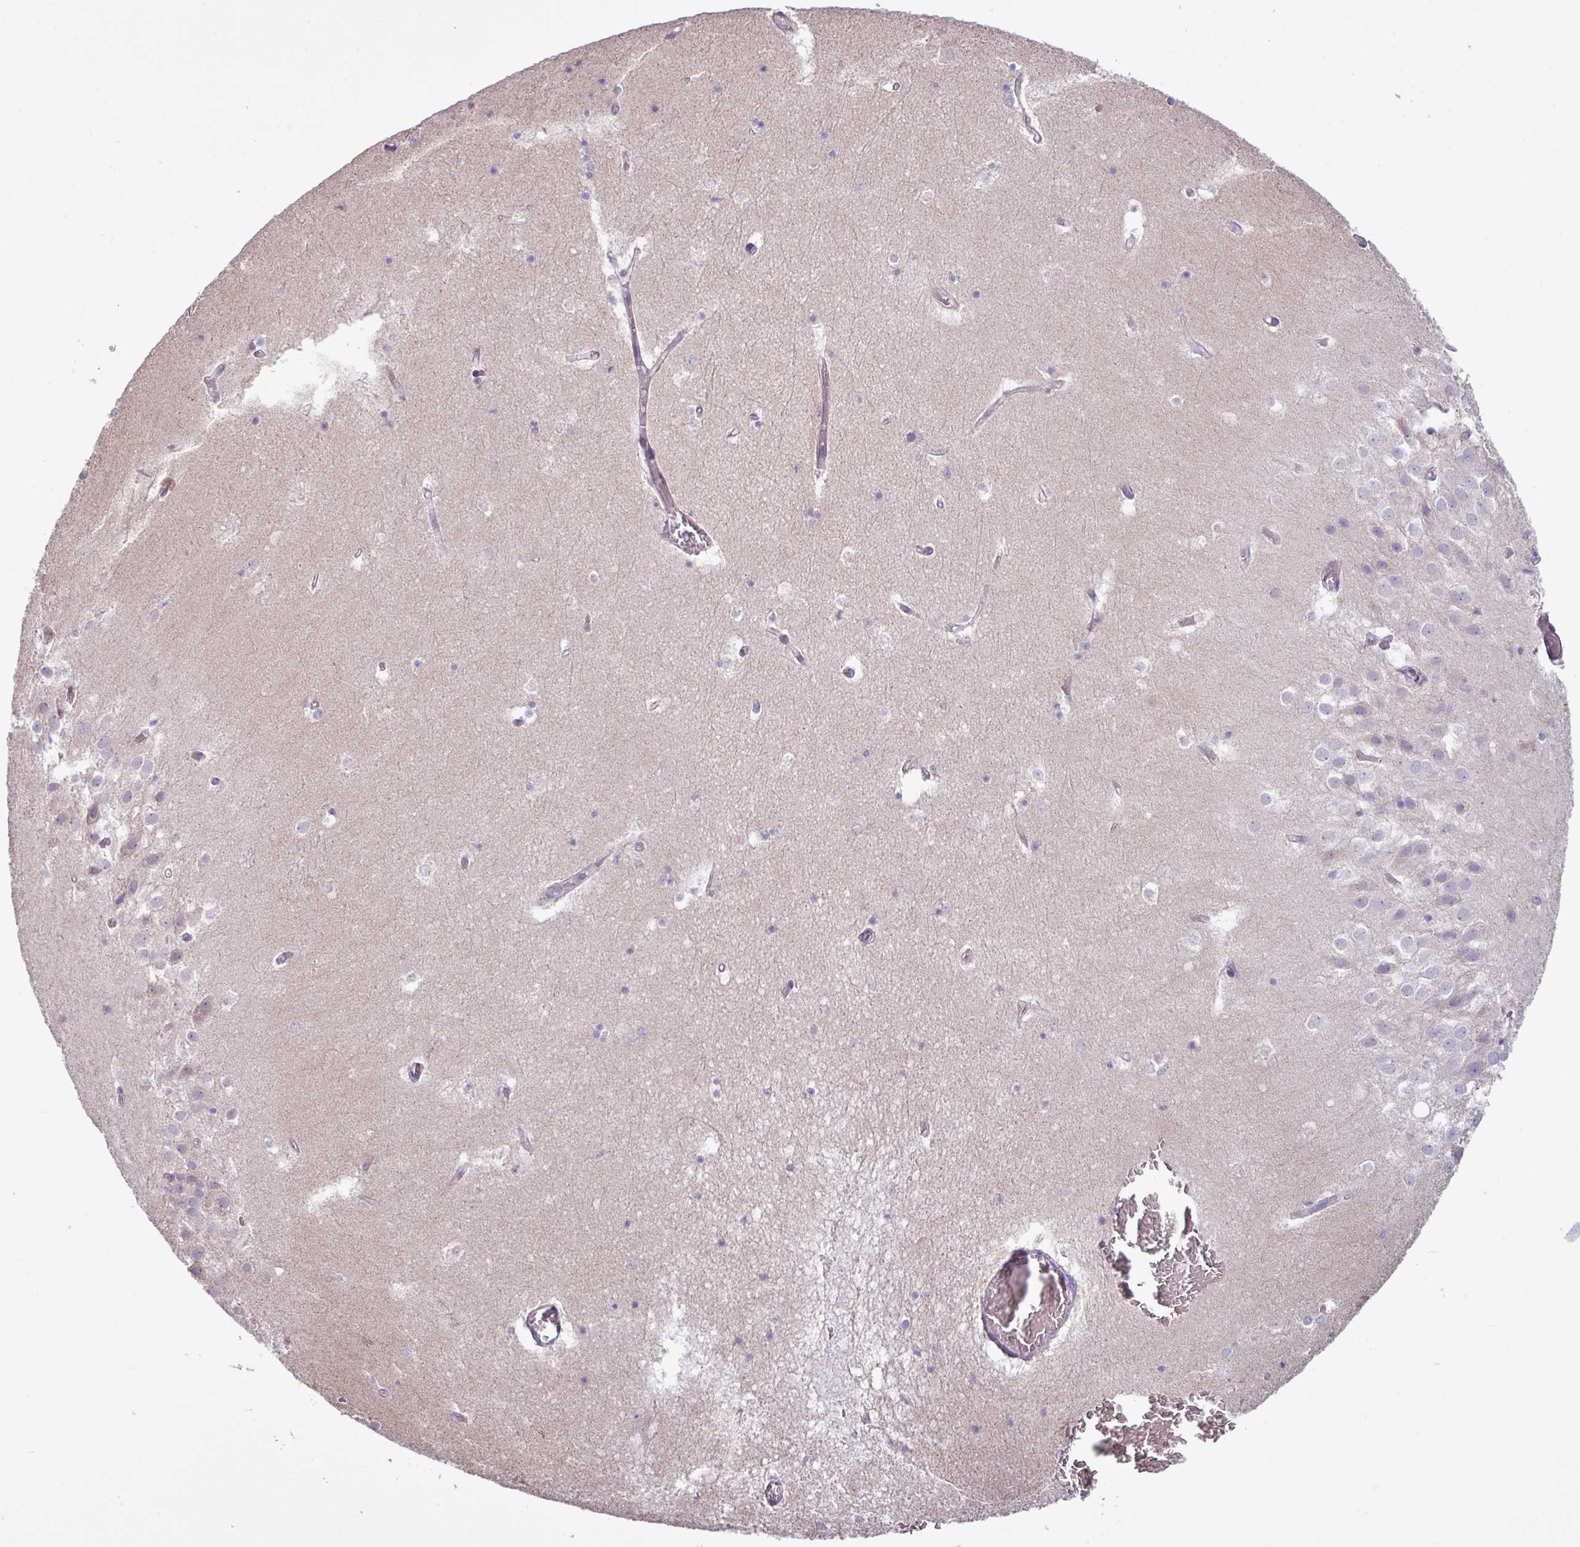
{"staining": {"intensity": "negative", "quantity": "none", "location": "none"}, "tissue": "hippocampus", "cell_type": "Glial cells", "image_type": "normal", "snomed": [{"axis": "morphology", "description": "Normal tissue, NOS"}, {"axis": "topography", "description": "Hippocampus"}], "caption": "Normal hippocampus was stained to show a protein in brown. There is no significant expression in glial cells.", "gene": "IRGC", "patient": {"sex": "female", "age": 52}}